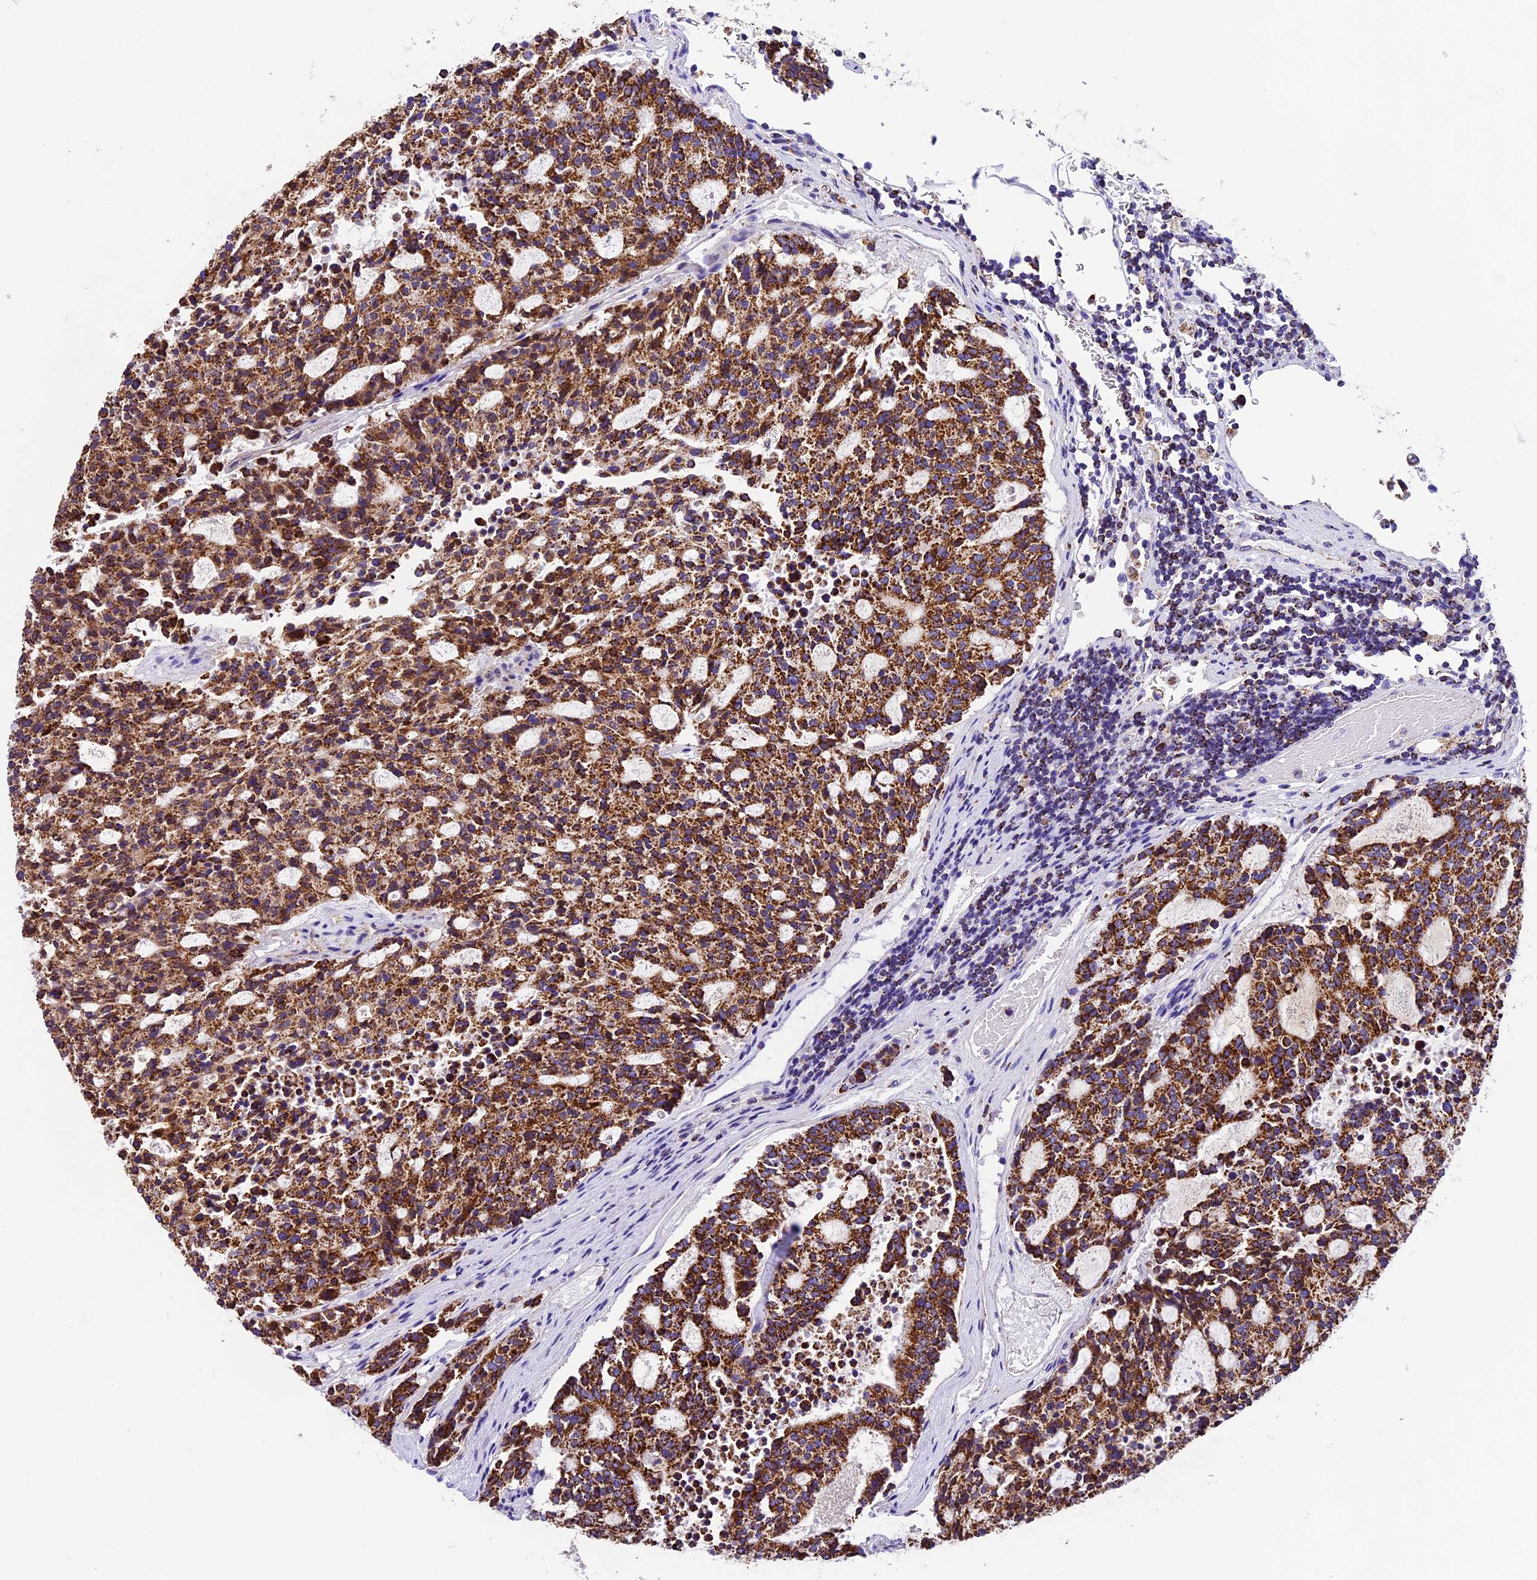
{"staining": {"intensity": "strong", "quantity": ">75%", "location": "cytoplasmic/membranous"}, "tissue": "carcinoid", "cell_type": "Tumor cells", "image_type": "cancer", "snomed": [{"axis": "morphology", "description": "Carcinoid, malignant, NOS"}, {"axis": "topography", "description": "Pancreas"}], "caption": "An image of carcinoid stained for a protein reveals strong cytoplasmic/membranous brown staining in tumor cells.", "gene": "DCAF5", "patient": {"sex": "female", "age": 54}}